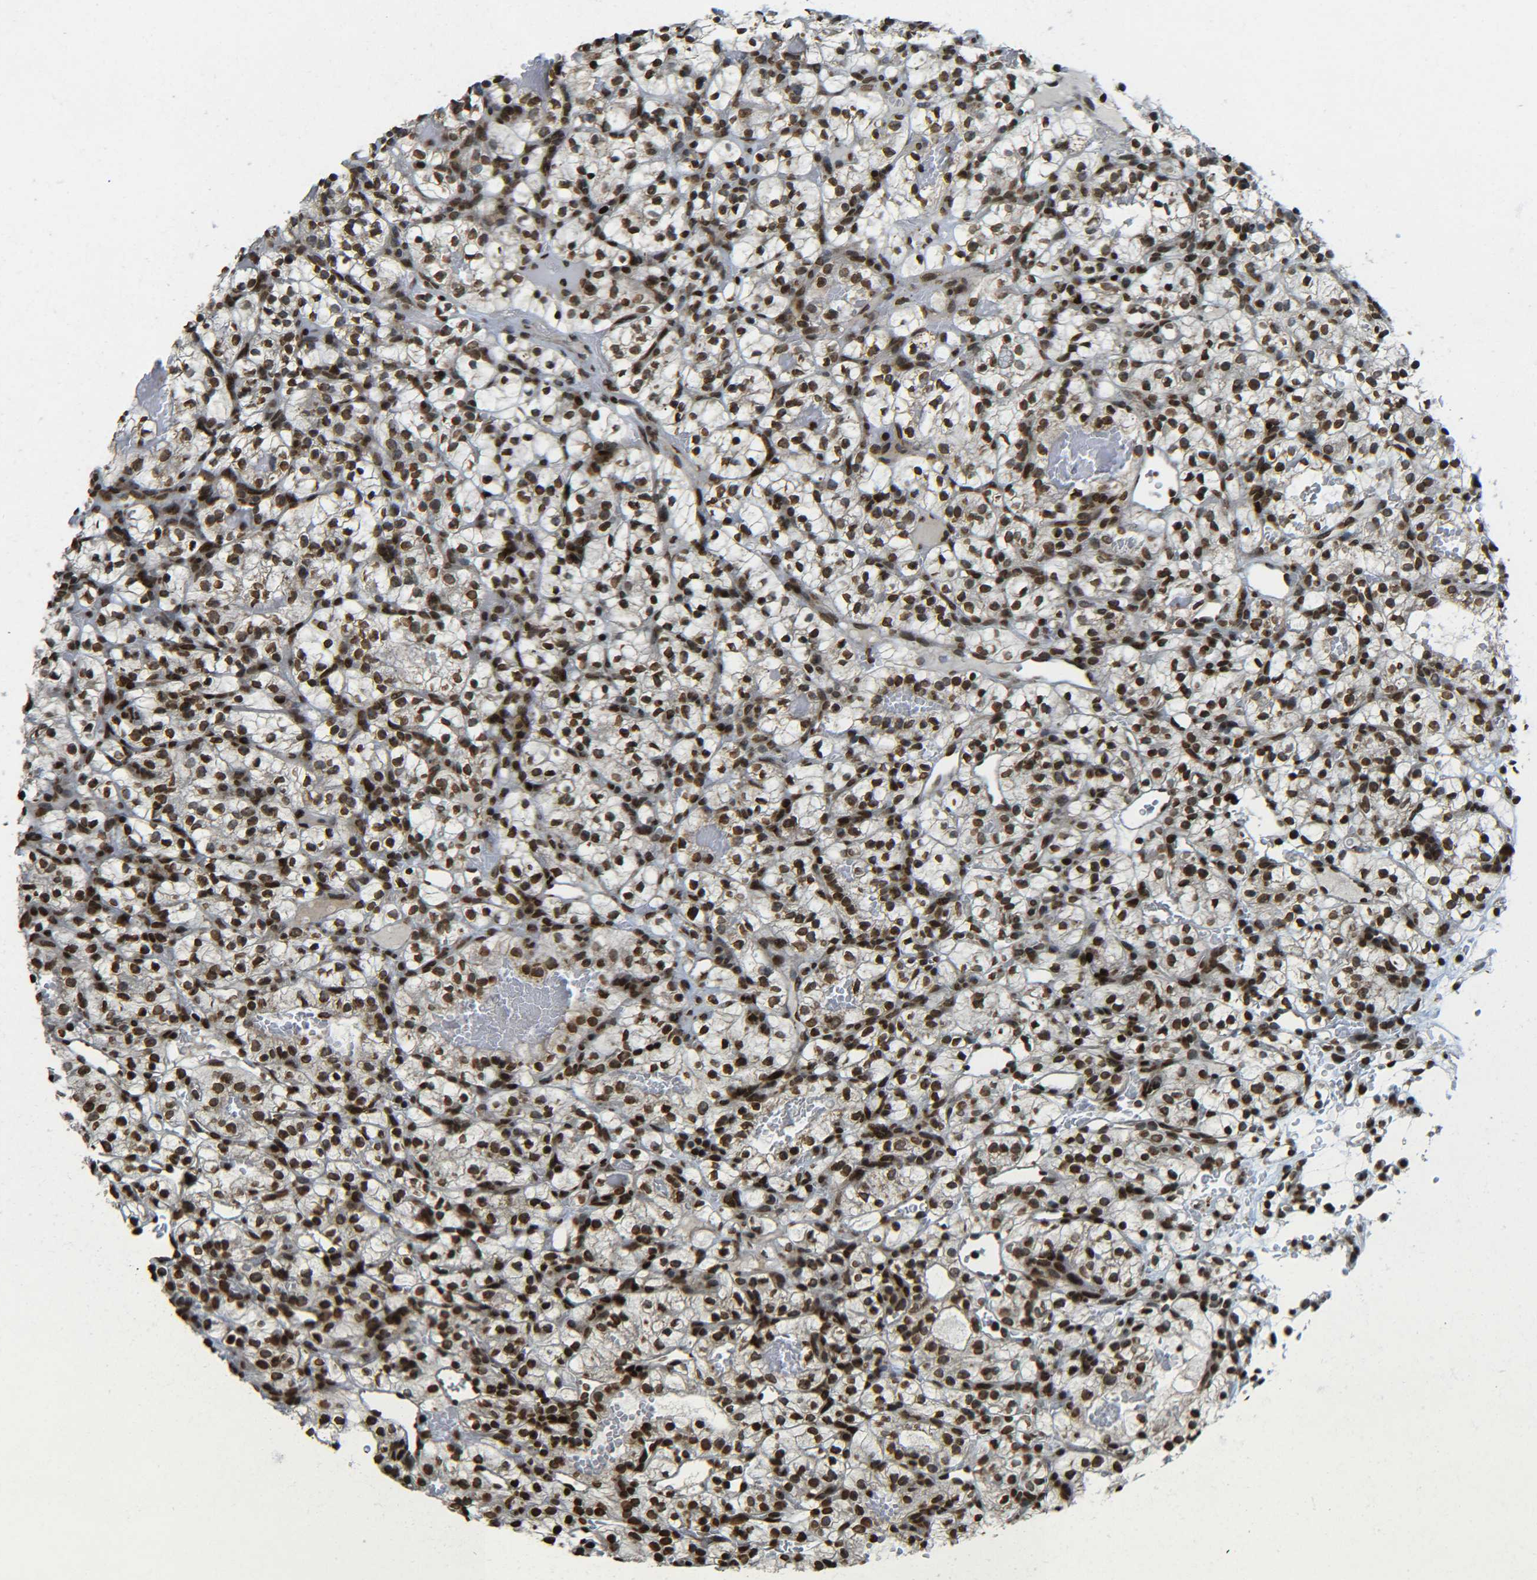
{"staining": {"intensity": "strong", "quantity": ">75%", "location": "nuclear"}, "tissue": "renal cancer", "cell_type": "Tumor cells", "image_type": "cancer", "snomed": [{"axis": "morphology", "description": "Adenocarcinoma, NOS"}, {"axis": "topography", "description": "Kidney"}], "caption": "Strong nuclear protein positivity is seen in approximately >75% of tumor cells in renal cancer (adenocarcinoma).", "gene": "NEUROG2", "patient": {"sex": "female", "age": 57}}